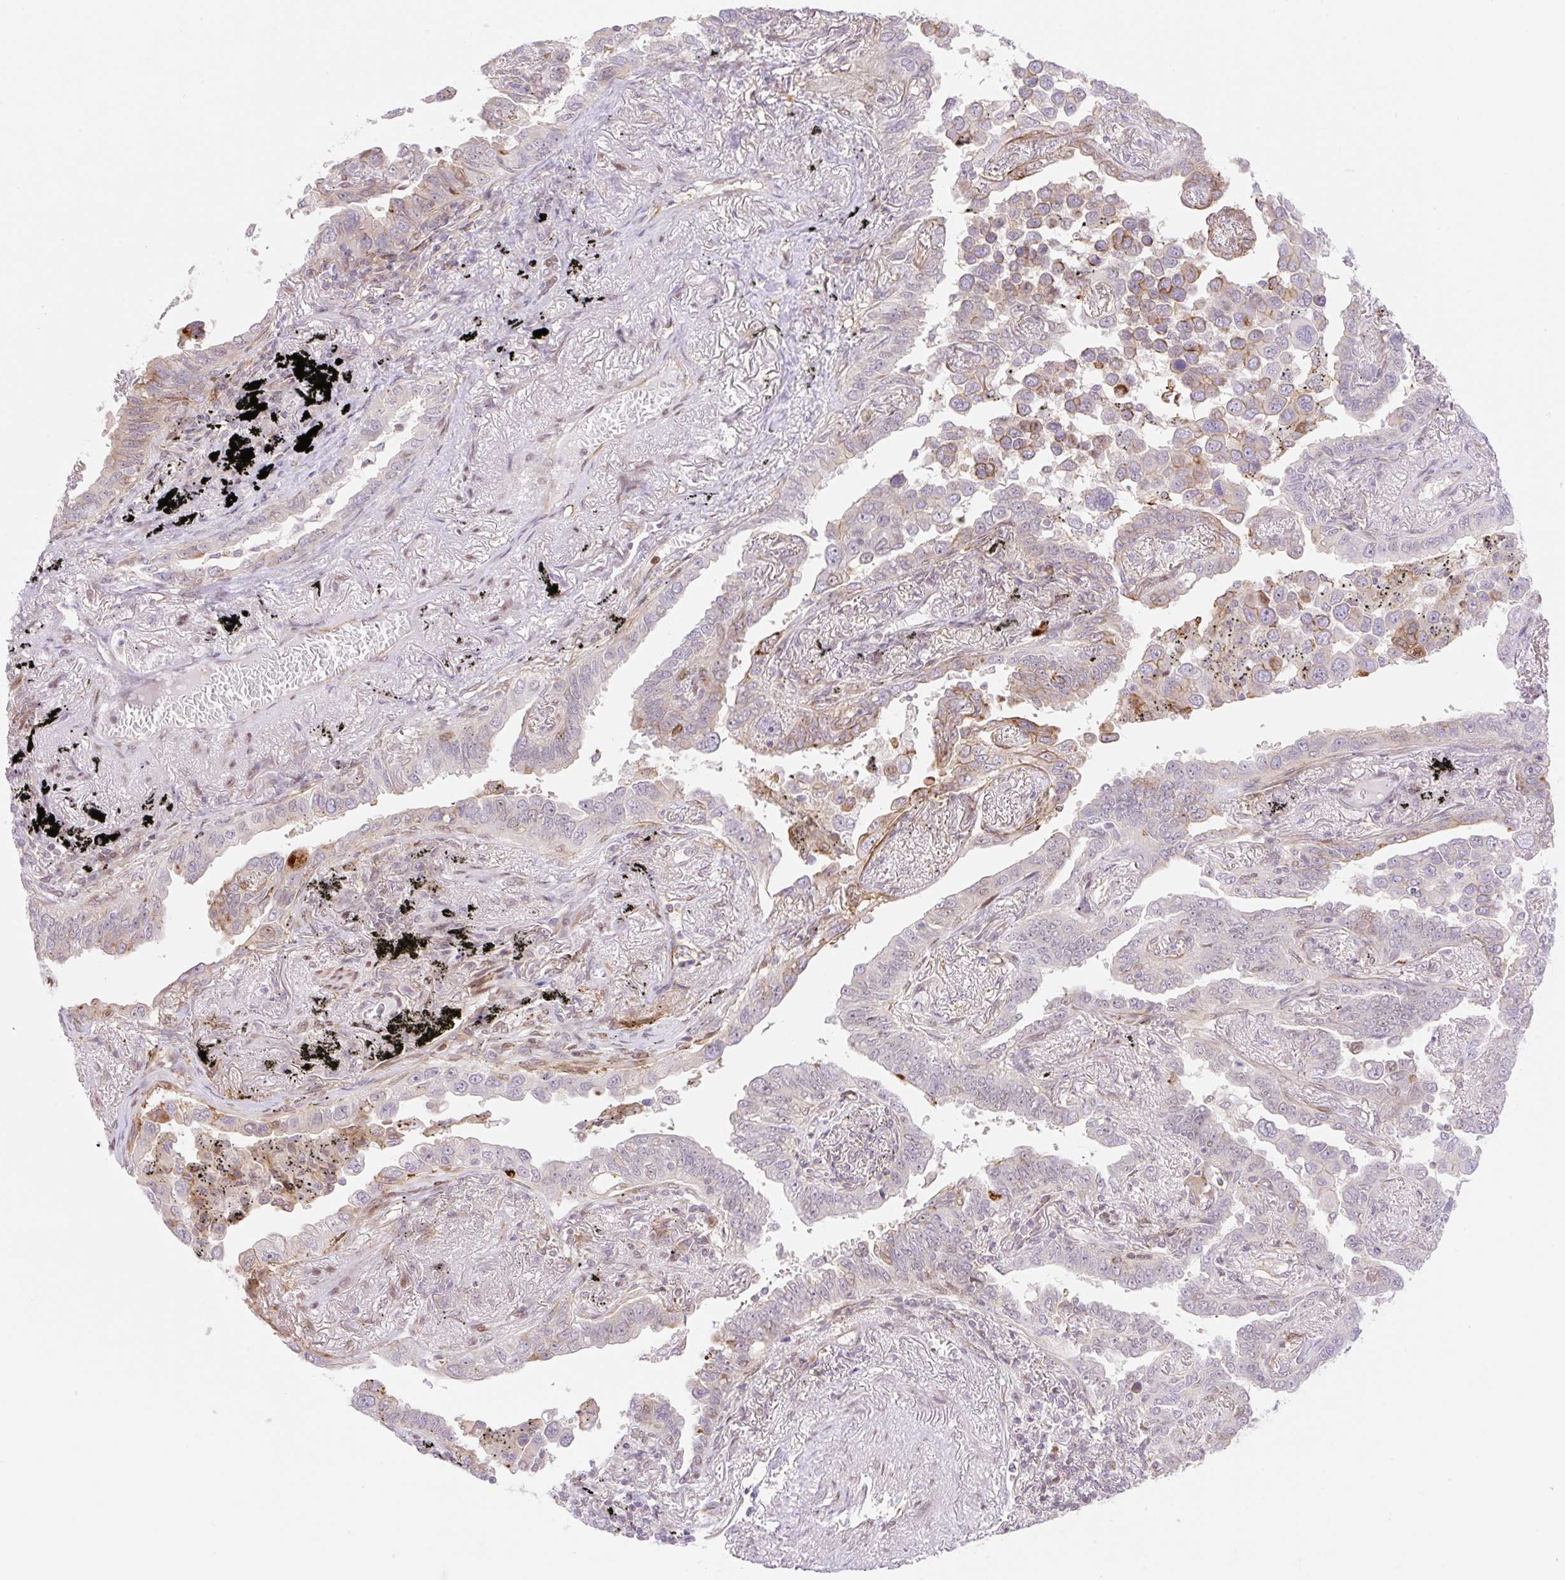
{"staining": {"intensity": "moderate", "quantity": "<25%", "location": "cytoplasmic/membranous"}, "tissue": "lung cancer", "cell_type": "Tumor cells", "image_type": "cancer", "snomed": [{"axis": "morphology", "description": "Adenocarcinoma, NOS"}, {"axis": "topography", "description": "Lung"}], "caption": "Human lung adenocarcinoma stained with a brown dye exhibits moderate cytoplasmic/membranous positive staining in about <25% of tumor cells.", "gene": "ZFP41", "patient": {"sex": "male", "age": 67}}